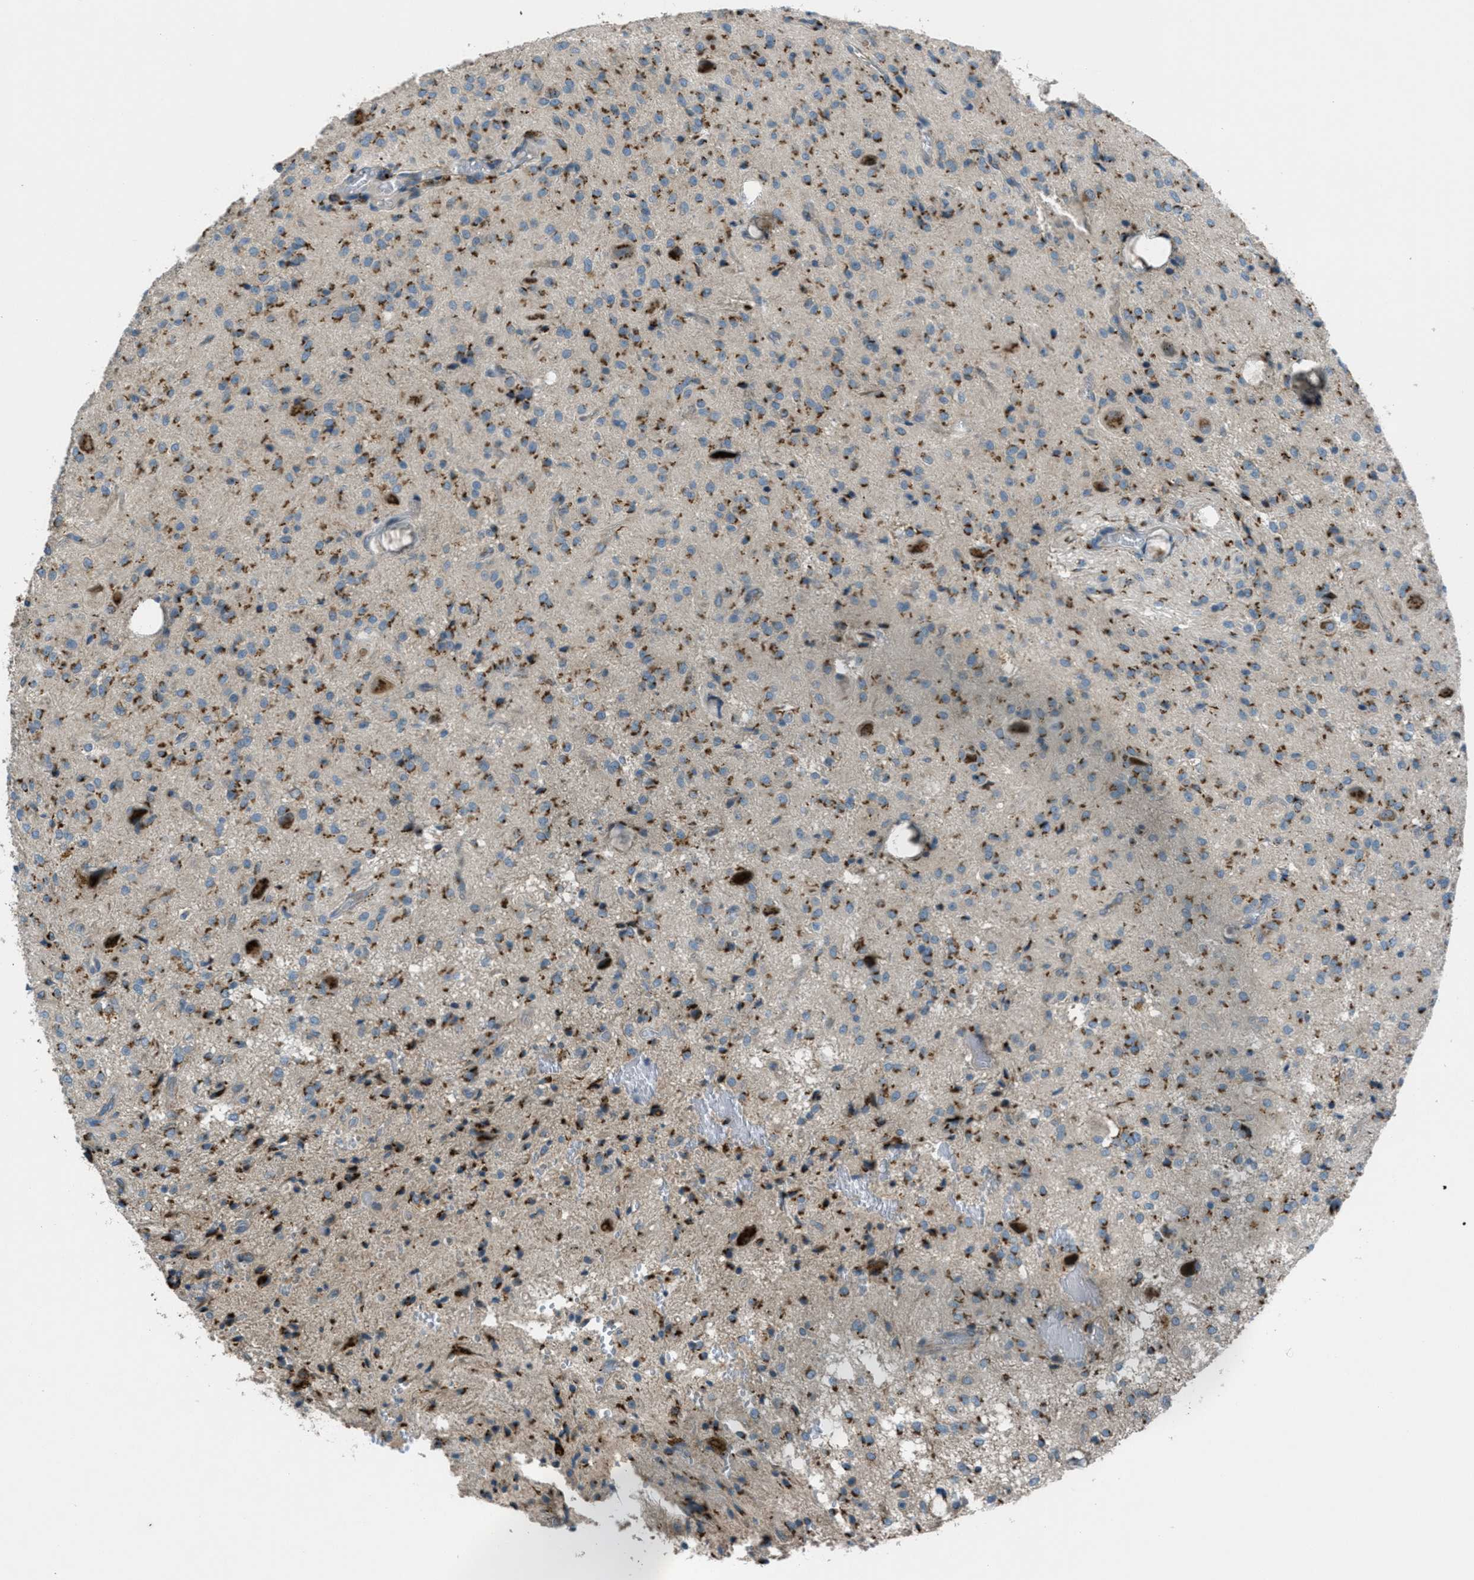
{"staining": {"intensity": "moderate", "quantity": ">75%", "location": "cytoplasmic/membranous"}, "tissue": "glioma", "cell_type": "Tumor cells", "image_type": "cancer", "snomed": [{"axis": "morphology", "description": "Glioma, malignant, High grade"}, {"axis": "topography", "description": "Brain"}], "caption": "Glioma stained with DAB immunohistochemistry (IHC) demonstrates medium levels of moderate cytoplasmic/membranous staining in approximately >75% of tumor cells. The staining is performed using DAB (3,3'-diaminobenzidine) brown chromogen to label protein expression. The nuclei are counter-stained blue using hematoxylin.", "gene": "BCKDK", "patient": {"sex": "female", "age": 59}}